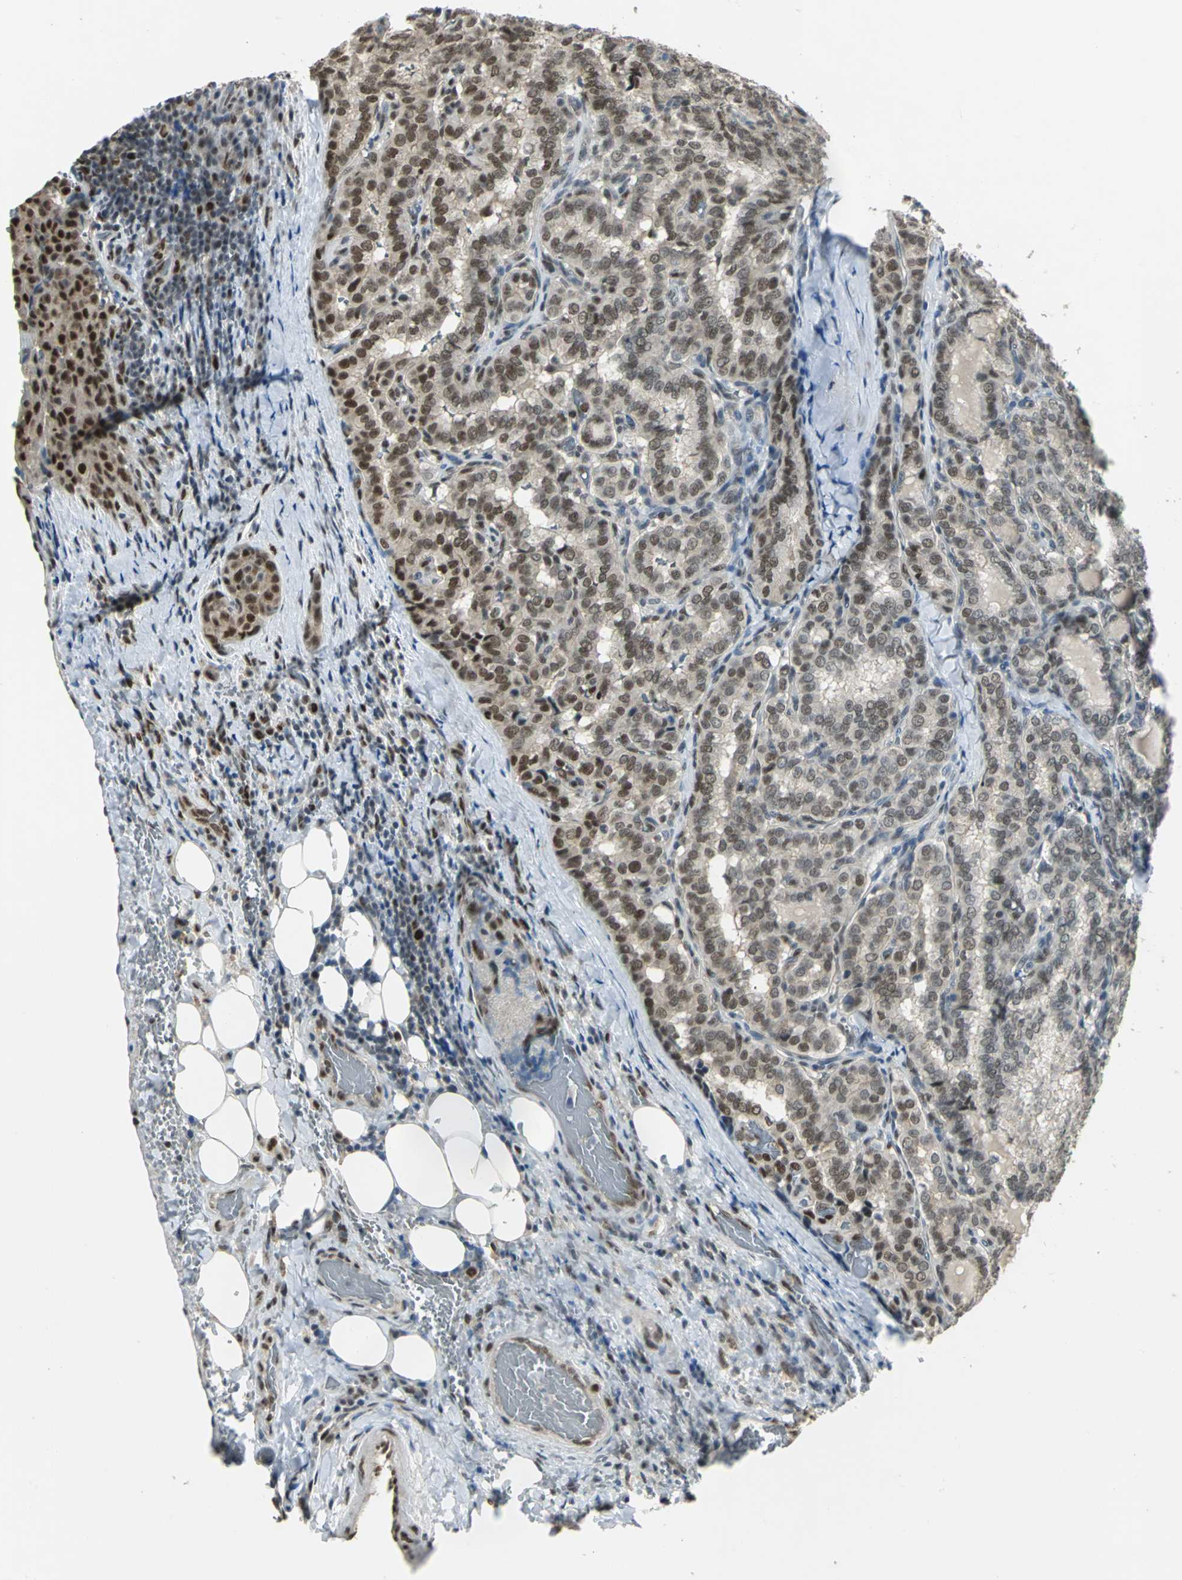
{"staining": {"intensity": "moderate", "quantity": "25%-75%", "location": "nuclear"}, "tissue": "thyroid cancer", "cell_type": "Tumor cells", "image_type": "cancer", "snomed": [{"axis": "morphology", "description": "Papillary adenocarcinoma, NOS"}, {"axis": "topography", "description": "Thyroid gland"}], "caption": "There is medium levels of moderate nuclear staining in tumor cells of thyroid cancer, as demonstrated by immunohistochemical staining (brown color).", "gene": "DDX5", "patient": {"sex": "female", "age": 30}}